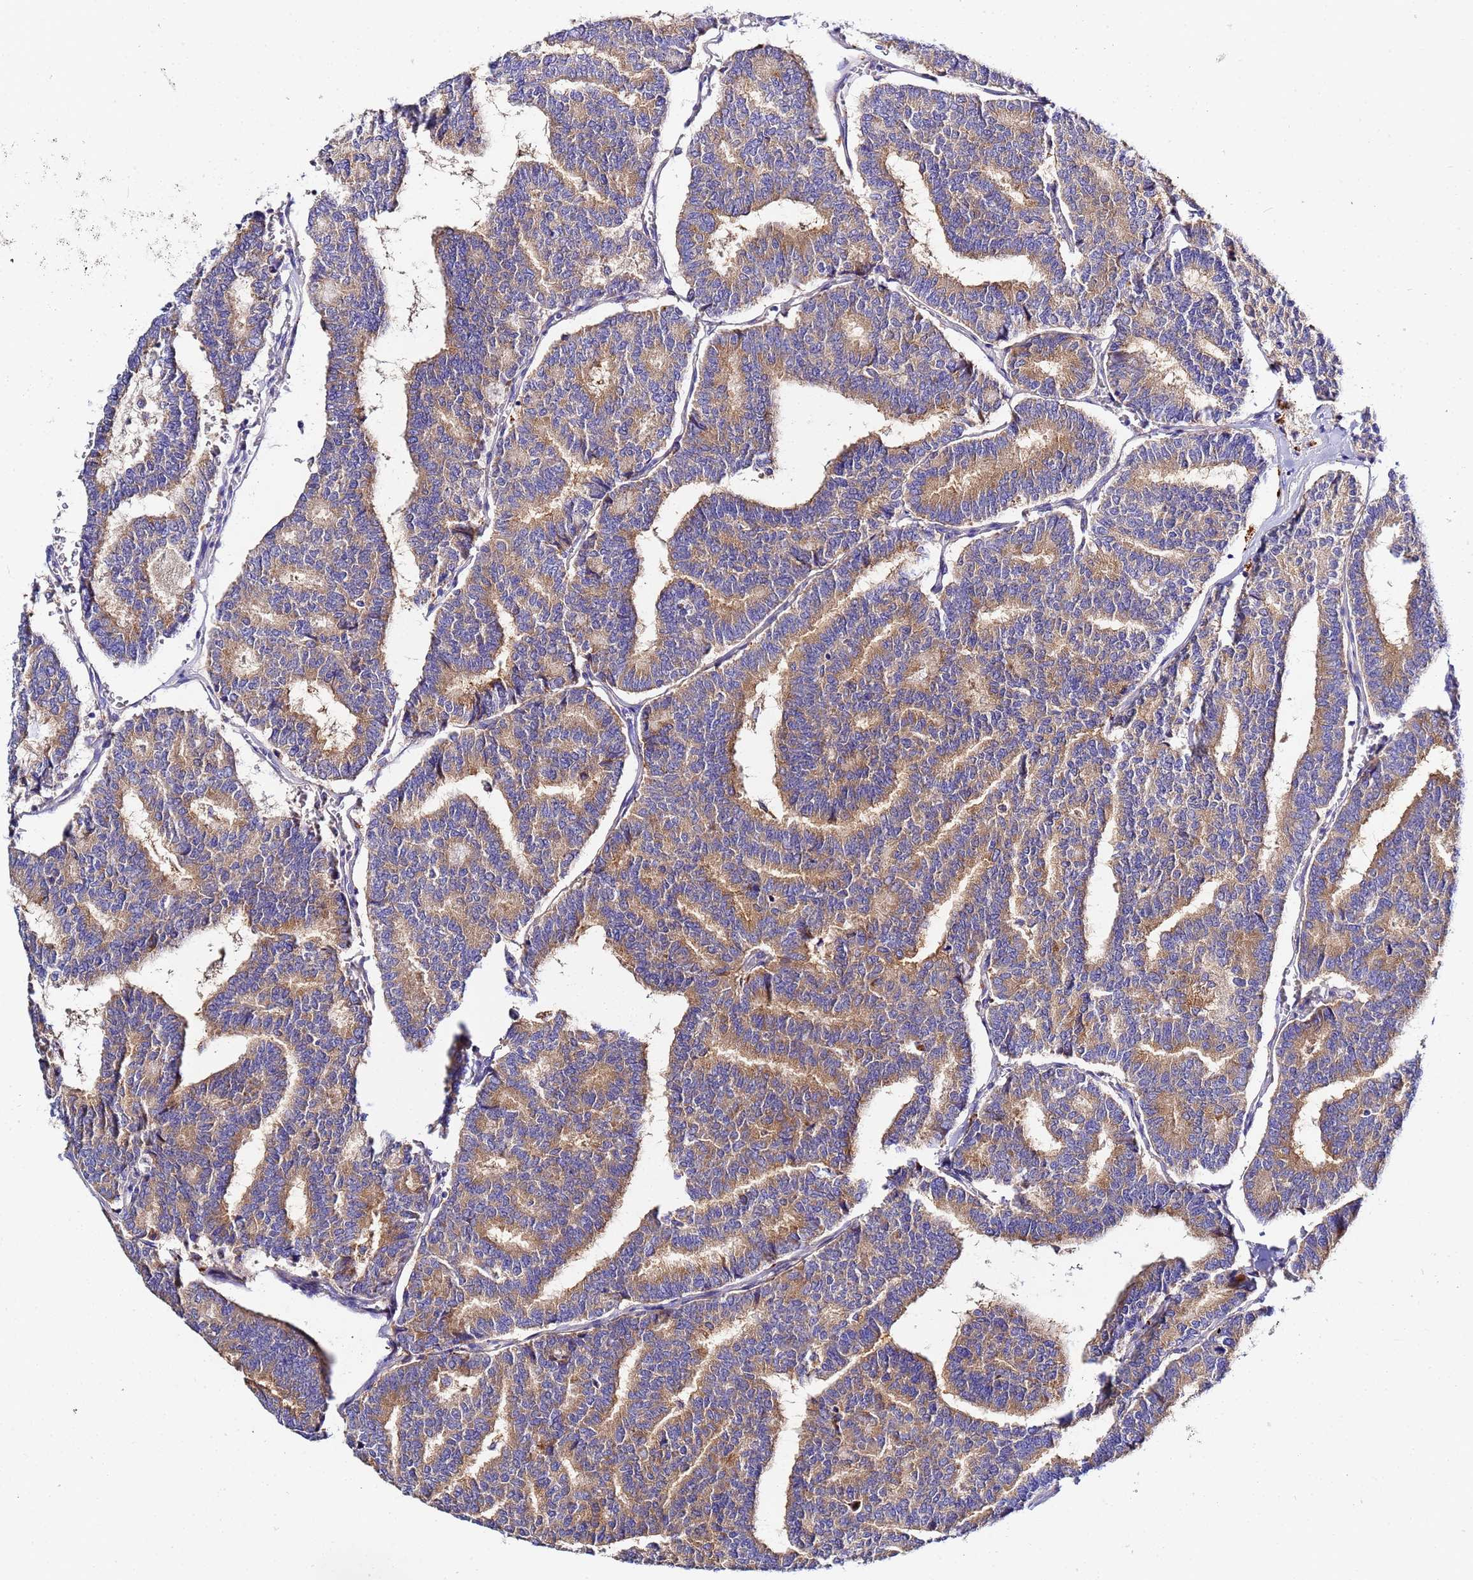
{"staining": {"intensity": "moderate", "quantity": ">75%", "location": "cytoplasmic/membranous"}, "tissue": "thyroid cancer", "cell_type": "Tumor cells", "image_type": "cancer", "snomed": [{"axis": "morphology", "description": "Papillary adenocarcinoma, NOS"}, {"axis": "topography", "description": "Thyroid gland"}], "caption": "Protein analysis of thyroid cancer tissue displays moderate cytoplasmic/membranous positivity in about >75% of tumor cells.", "gene": "VTI1B", "patient": {"sex": "female", "age": 35}}